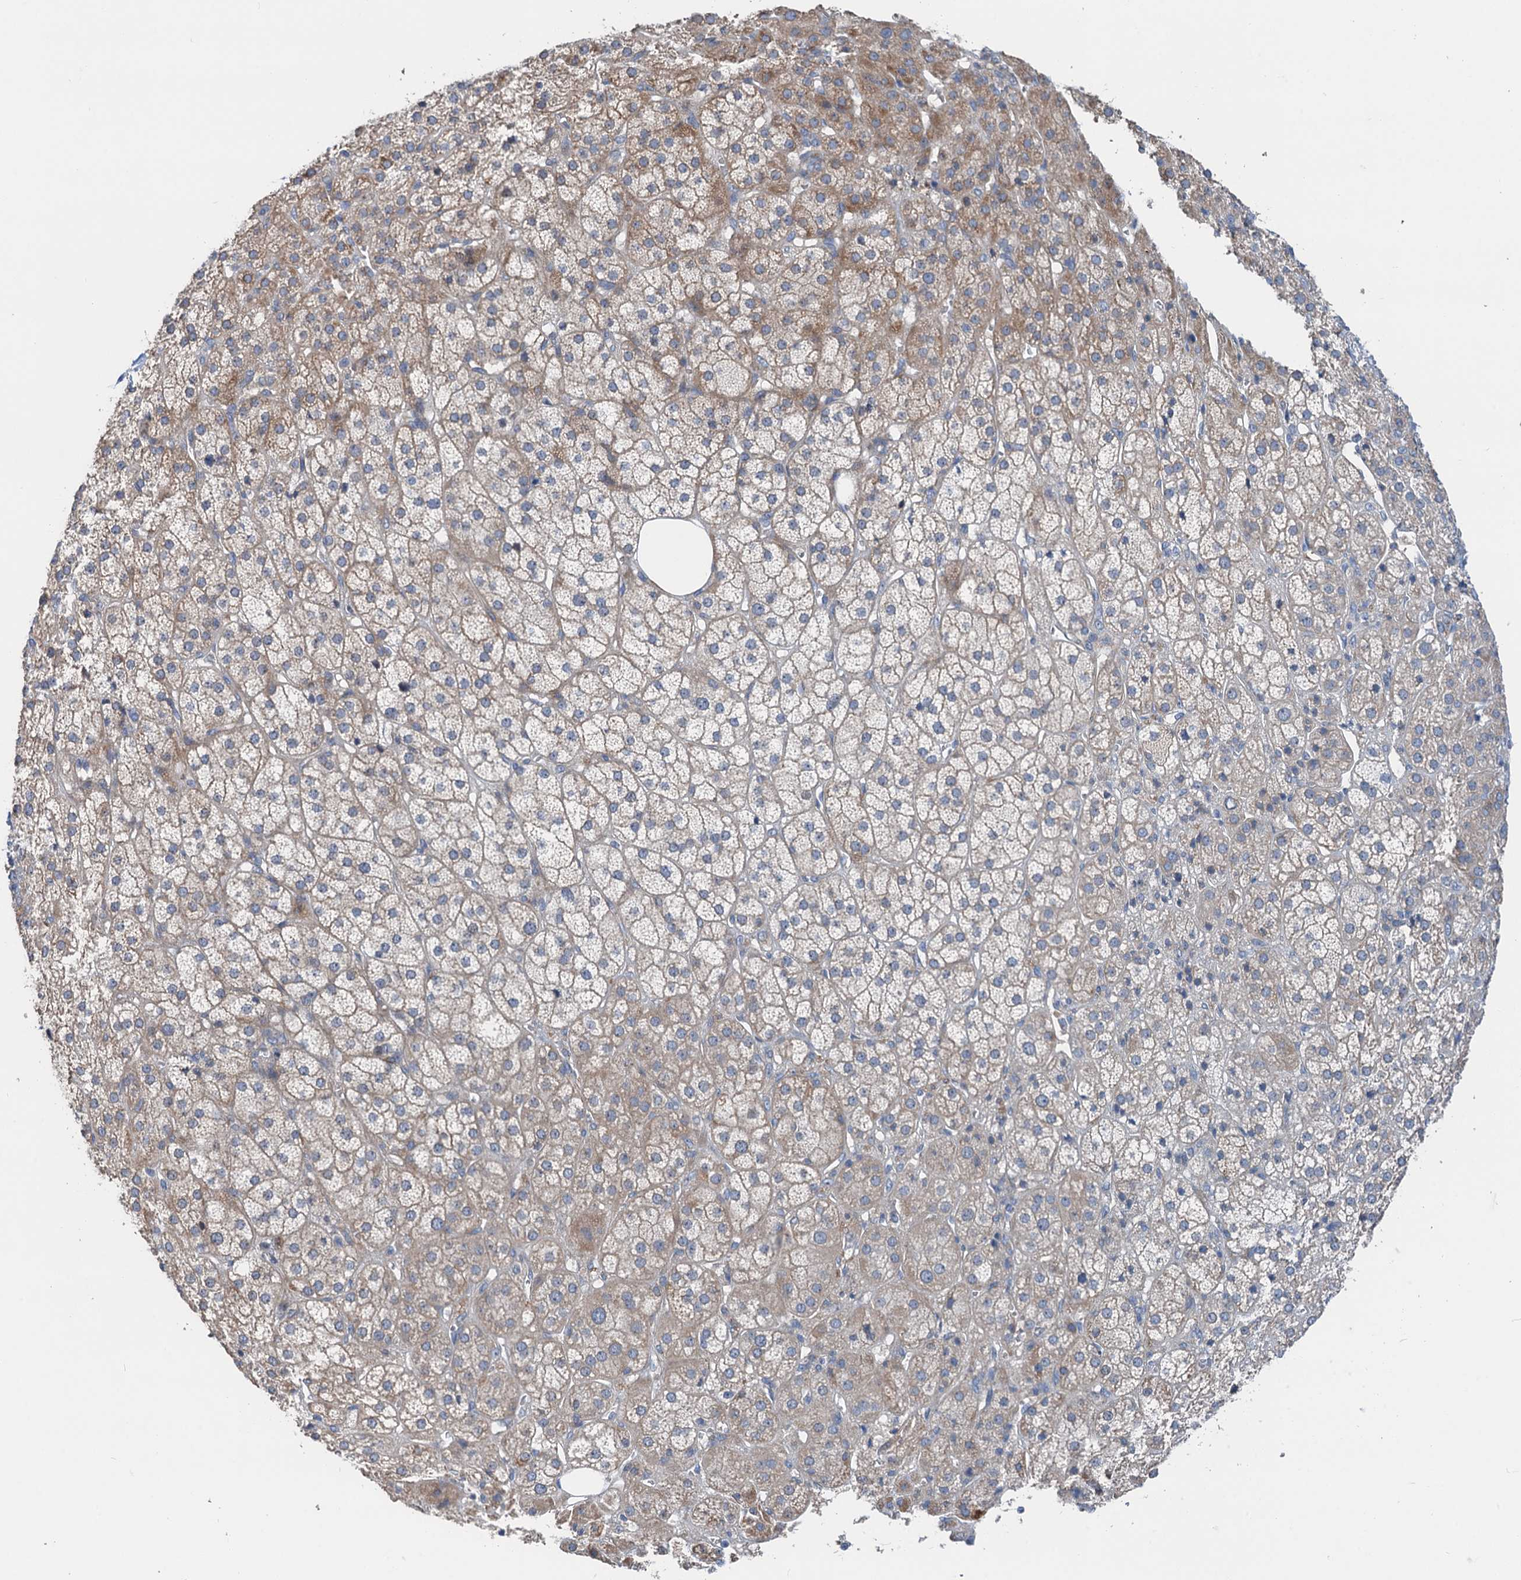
{"staining": {"intensity": "weak", "quantity": "25%-75%", "location": "cytoplasmic/membranous"}, "tissue": "adrenal gland", "cell_type": "Glandular cells", "image_type": "normal", "snomed": [{"axis": "morphology", "description": "Normal tissue, NOS"}, {"axis": "topography", "description": "Adrenal gland"}], "caption": "Glandular cells display low levels of weak cytoplasmic/membranous expression in about 25%-75% of cells in benign human adrenal gland.", "gene": "ANKRD26", "patient": {"sex": "female", "age": 57}}